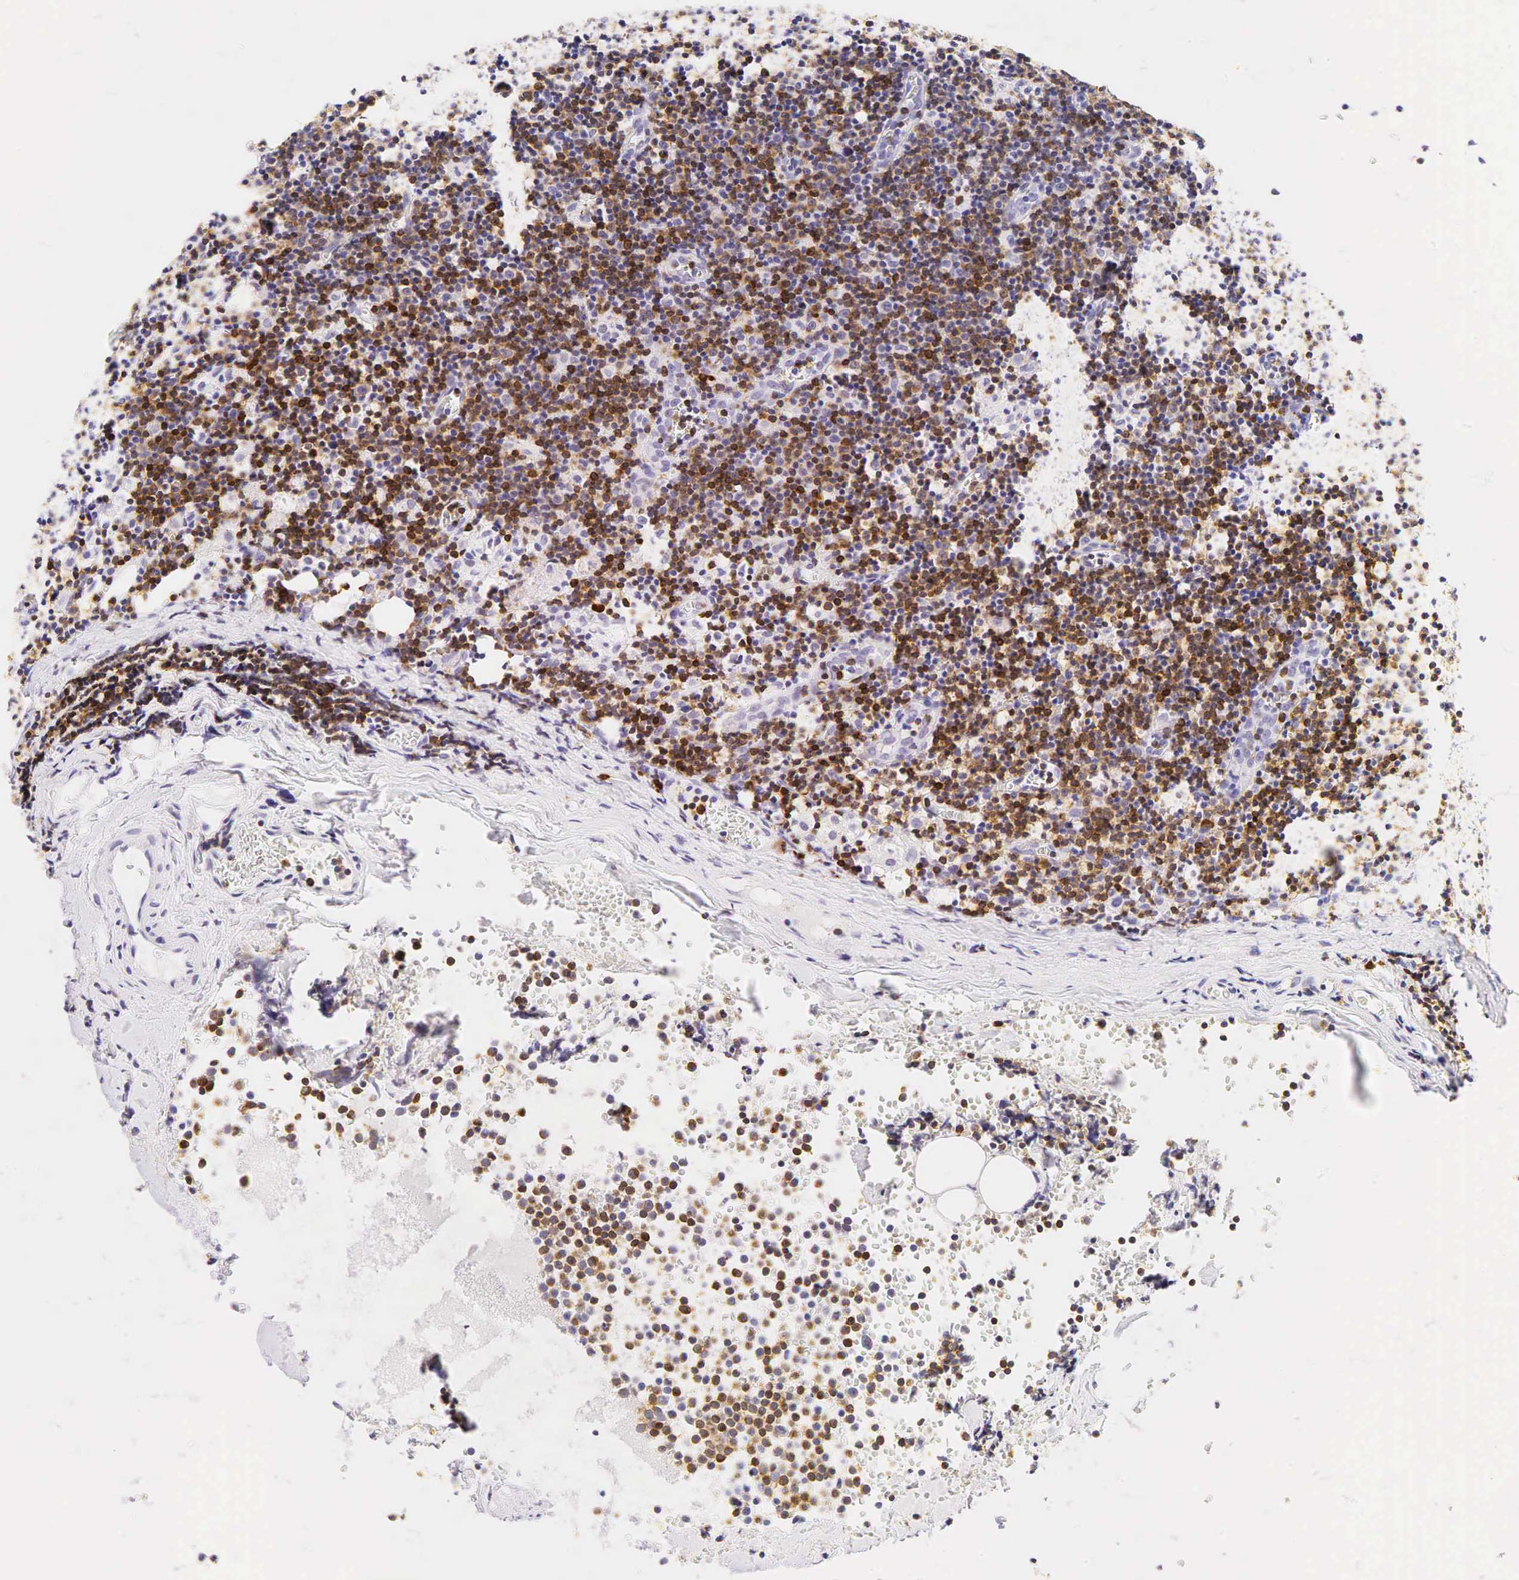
{"staining": {"intensity": "strong", "quantity": ">75%", "location": "cytoplasmic/membranous"}, "tissue": "lymphoma", "cell_type": "Tumor cells", "image_type": "cancer", "snomed": [{"axis": "morphology", "description": "Malignant lymphoma, non-Hodgkin's type, Low grade"}, {"axis": "topography", "description": "Lymph node"}], "caption": "Brown immunohistochemical staining in human lymphoma demonstrates strong cytoplasmic/membranous expression in approximately >75% of tumor cells.", "gene": "CD79A", "patient": {"sex": "male", "age": 57}}